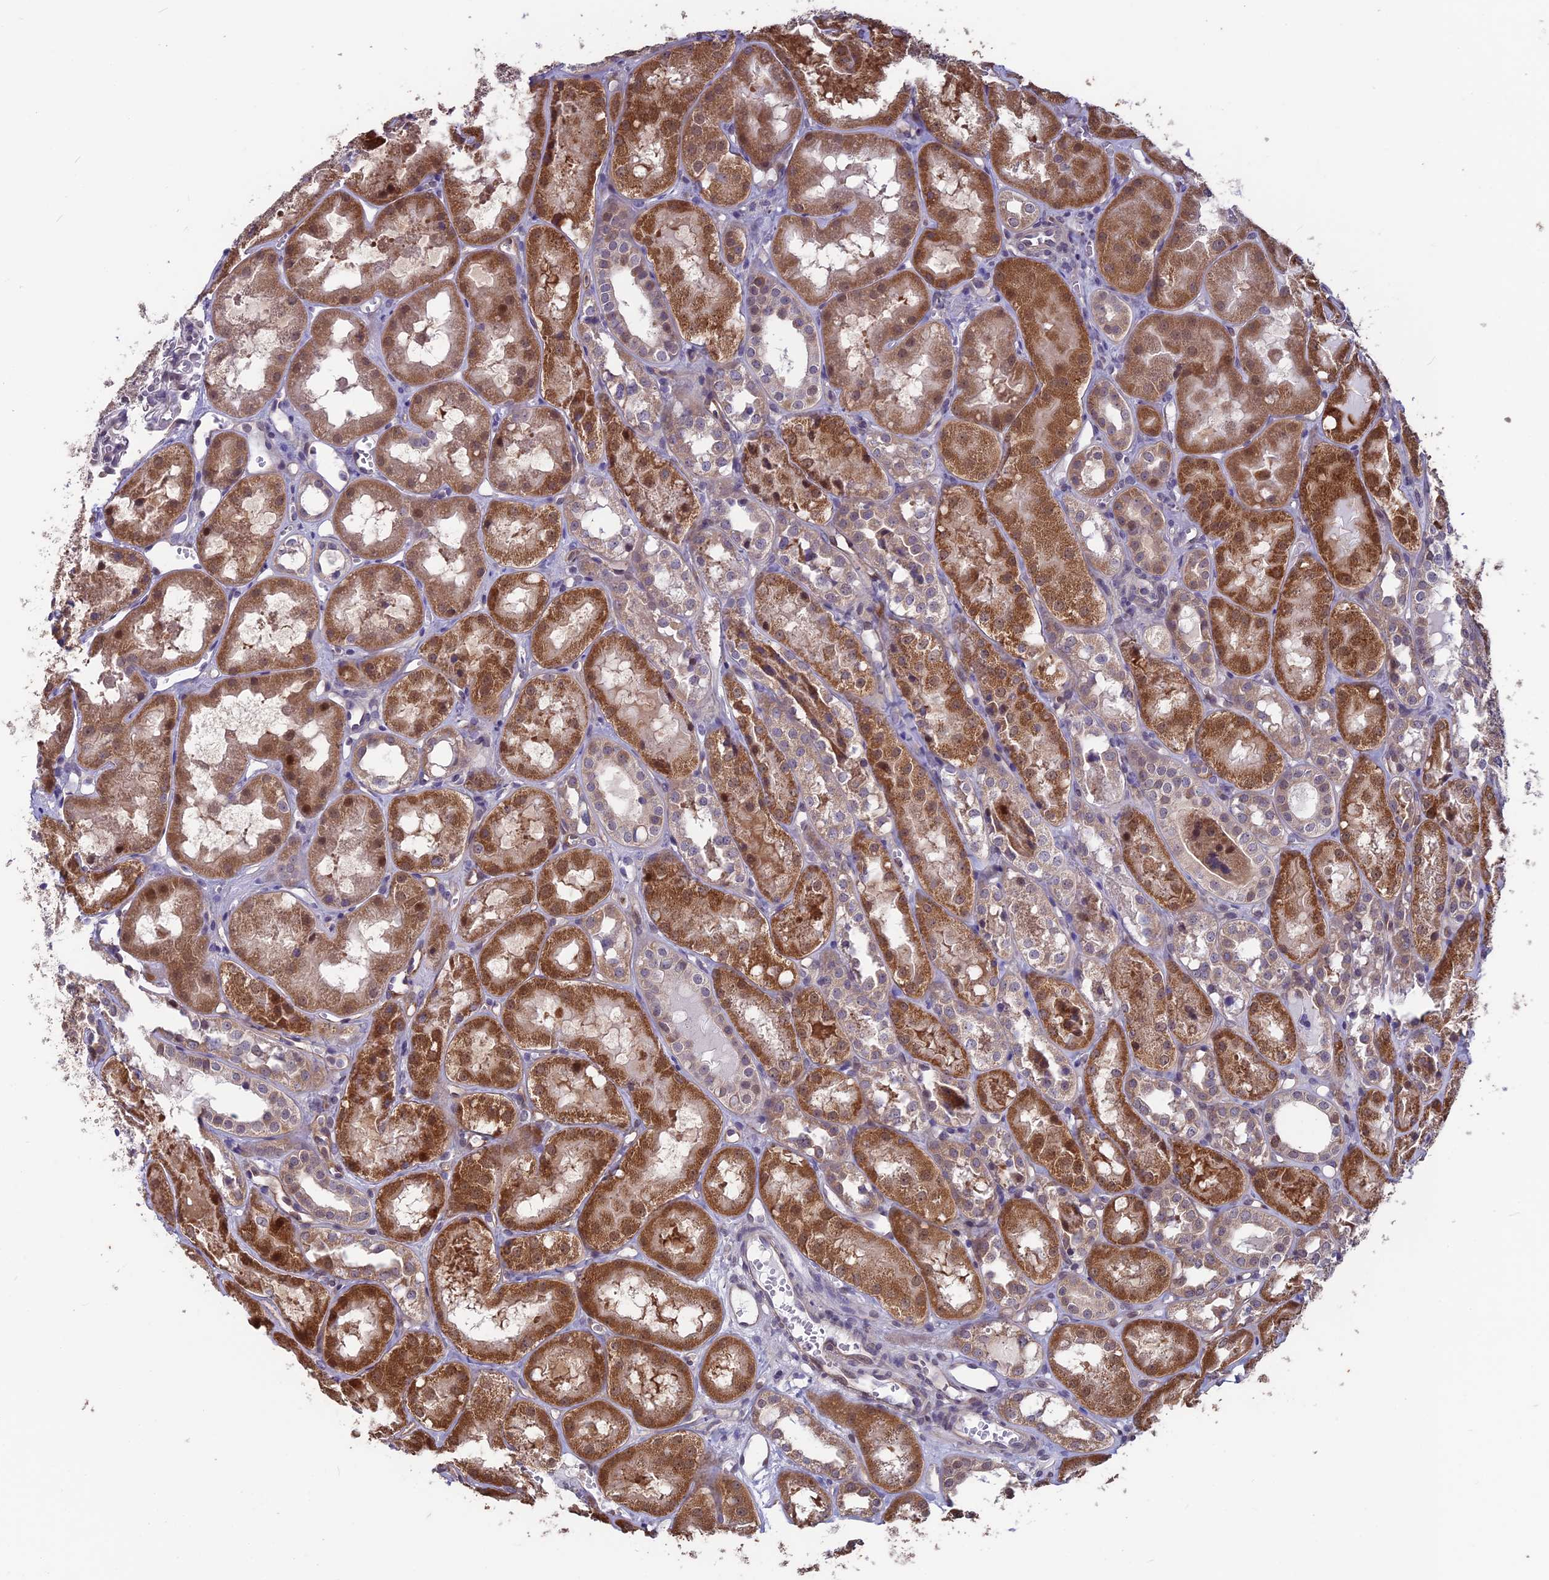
{"staining": {"intensity": "negative", "quantity": "none", "location": "none"}, "tissue": "kidney", "cell_type": "Cells in glomeruli", "image_type": "normal", "snomed": [{"axis": "morphology", "description": "Normal tissue, NOS"}, {"axis": "topography", "description": "Kidney"}], "caption": "High power microscopy histopathology image of an immunohistochemistry photomicrograph of normal kidney, revealing no significant expression in cells in glomeruli.", "gene": "MAST2", "patient": {"sex": "male", "age": 16}}